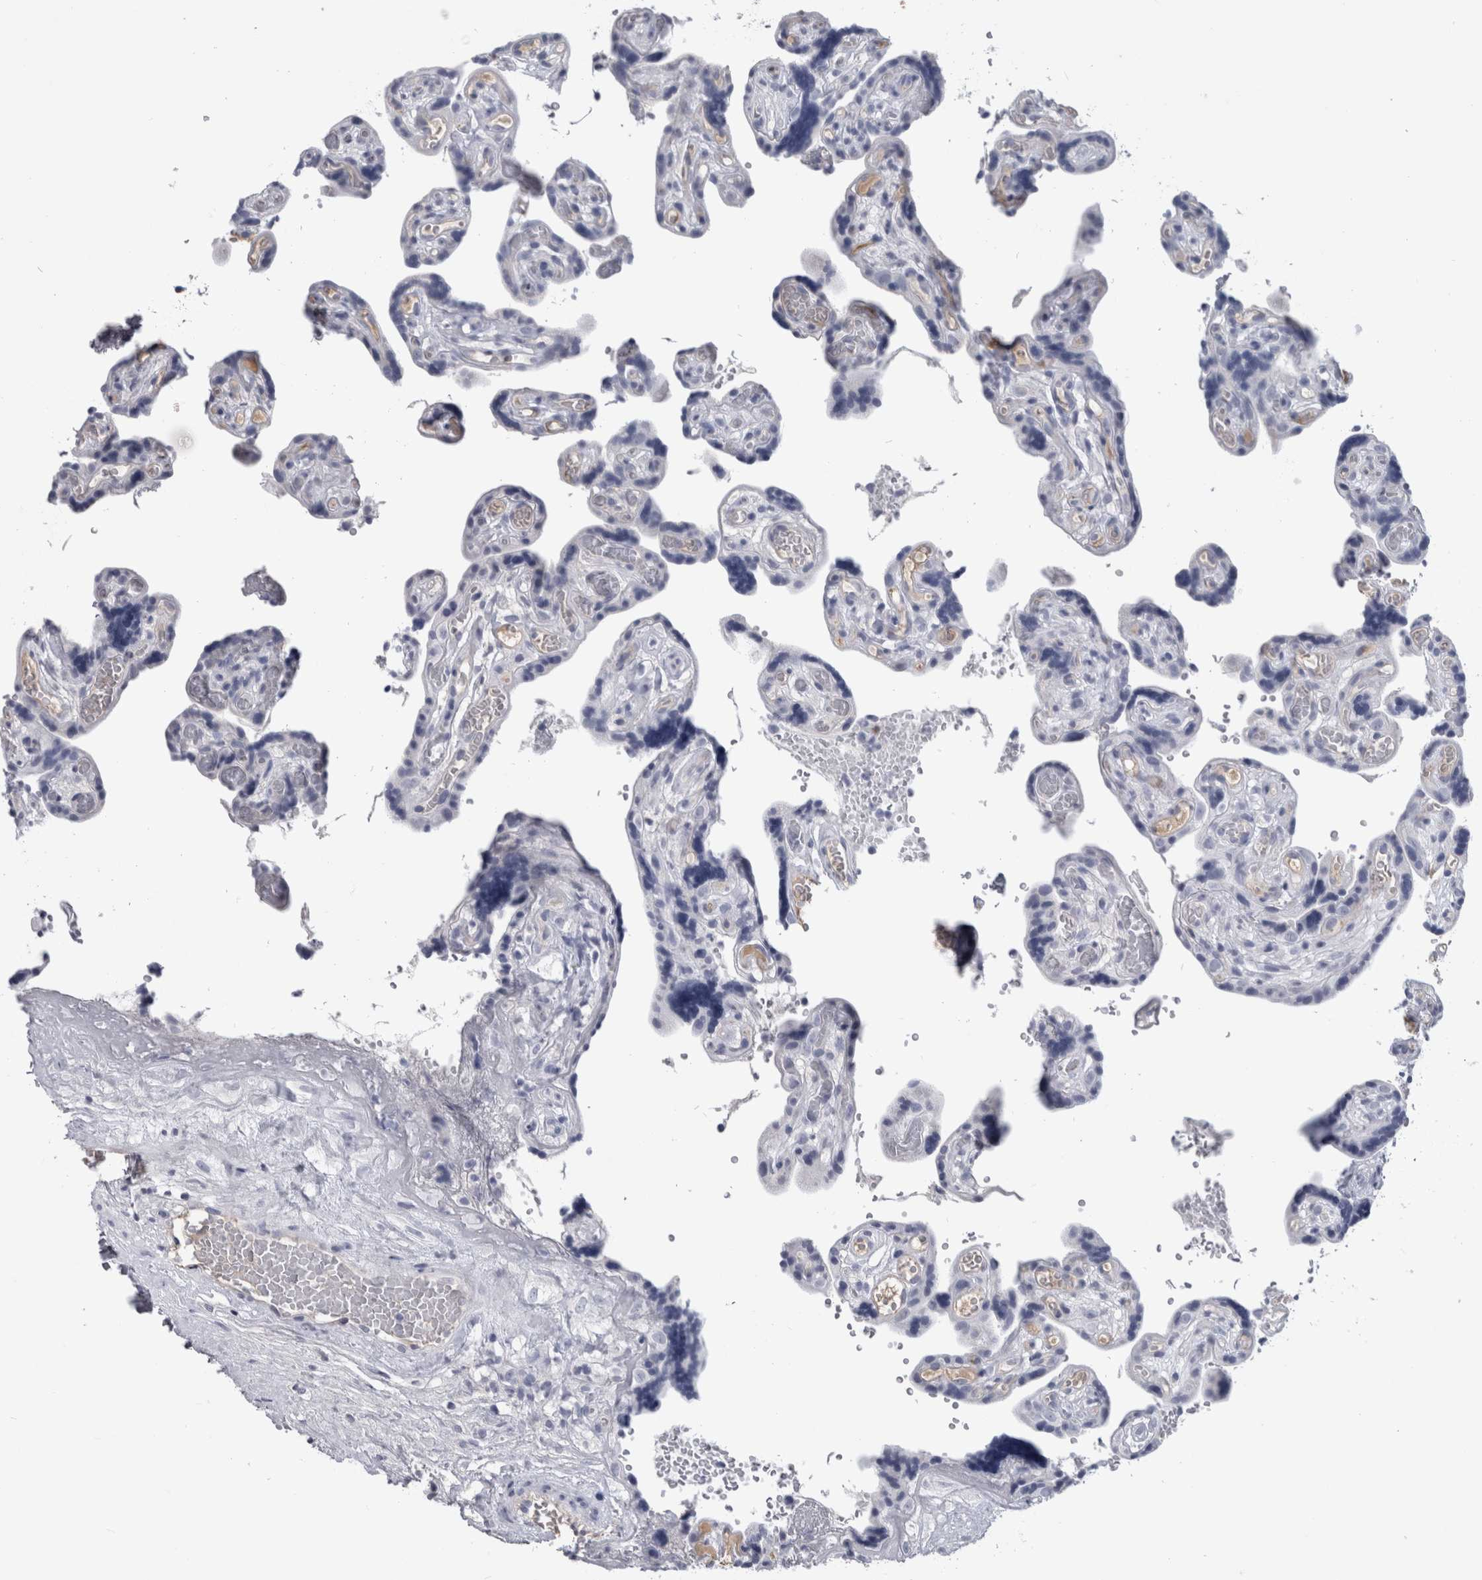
{"staining": {"intensity": "negative", "quantity": "none", "location": "none"}, "tissue": "placenta", "cell_type": "Decidual cells", "image_type": "normal", "snomed": [{"axis": "morphology", "description": "Normal tissue, NOS"}, {"axis": "topography", "description": "Placenta"}], "caption": "Immunohistochemistry micrograph of benign placenta: human placenta stained with DAB shows no significant protein expression in decidual cells. (DAB immunohistochemistry visualized using brightfield microscopy, high magnification).", "gene": "PAX5", "patient": {"sex": "female", "age": 30}}